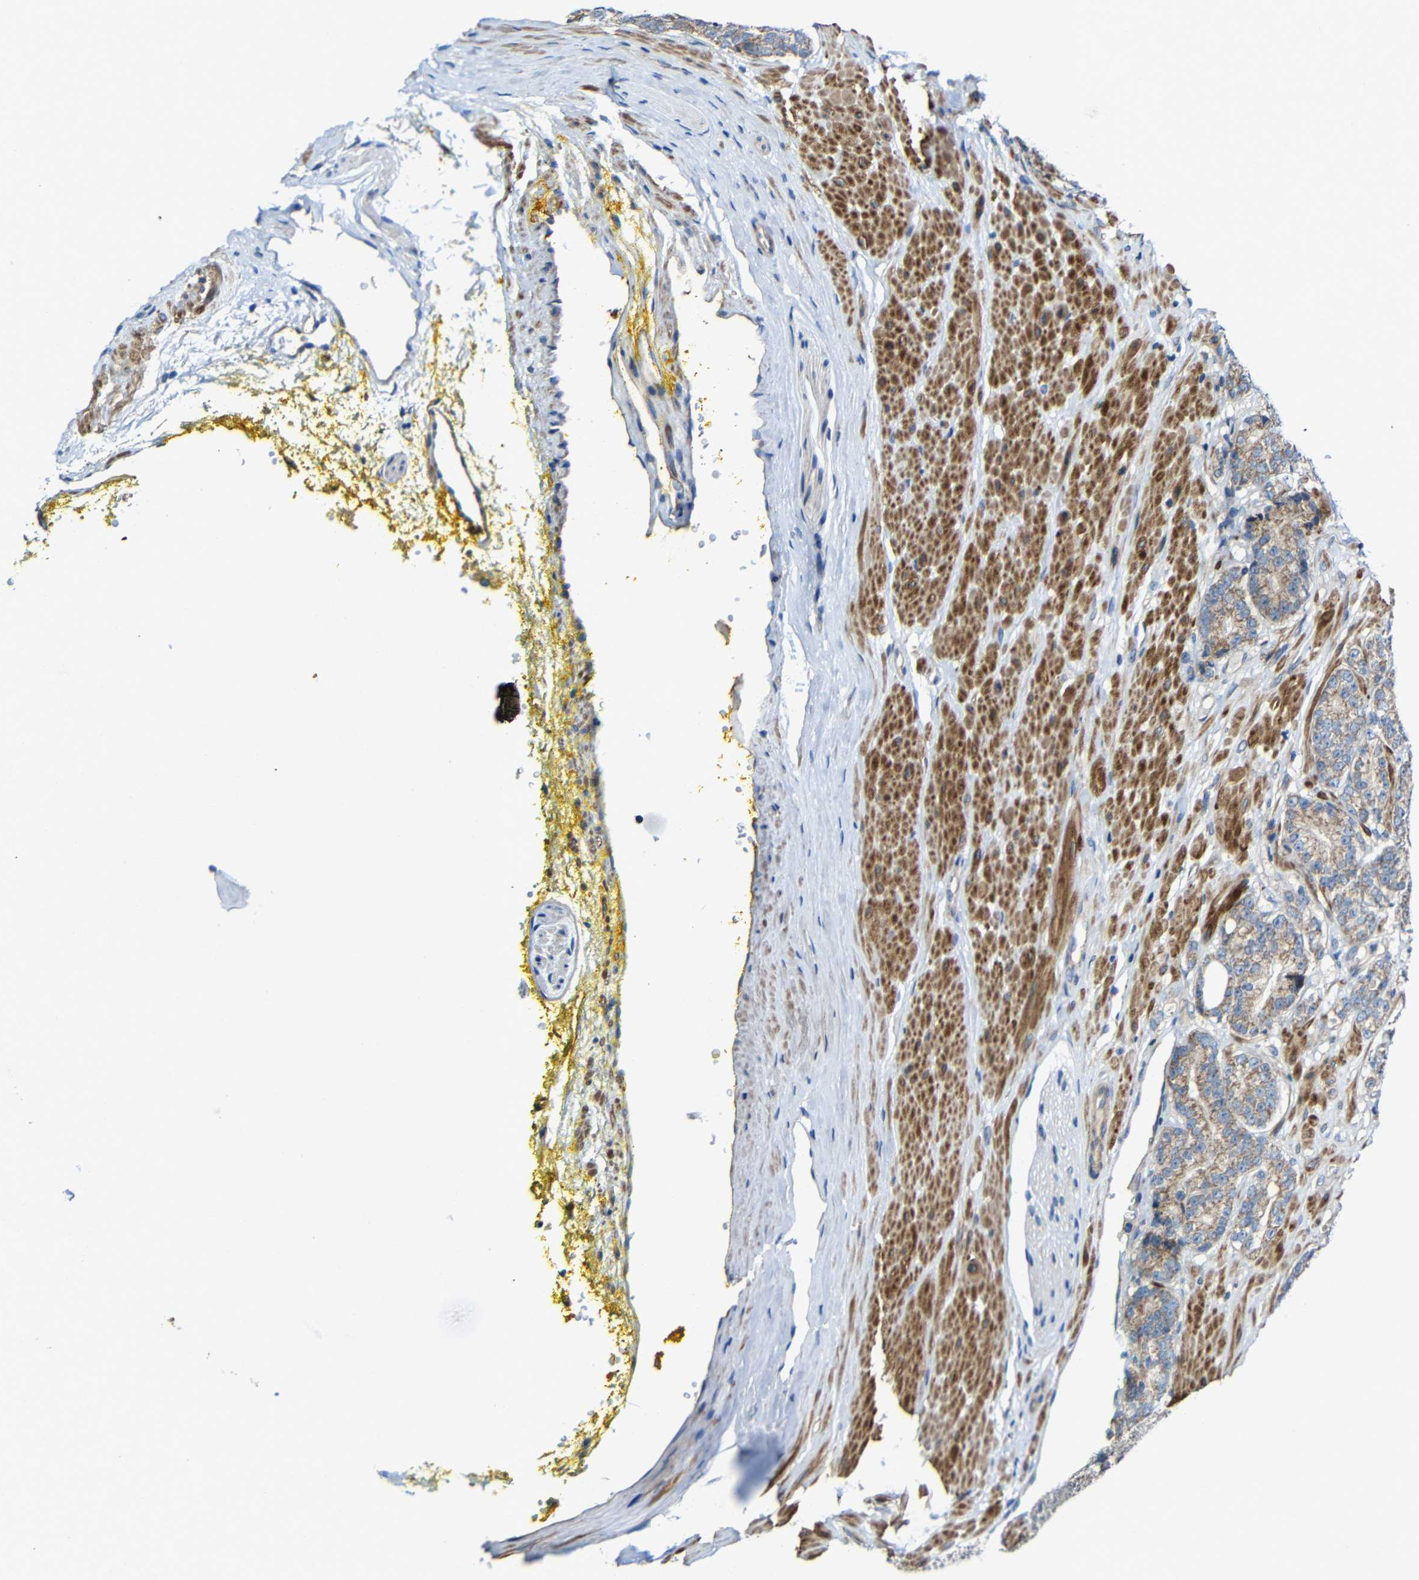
{"staining": {"intensity": "weak", "quantity": ">75%", "location": "cytoplasmic/membranous"}, "tissue": "prostate cancer", "cell_type": "Tumor cells", "image_type": "cancer", "snomed": [{"axis": "morphology", "description": "Adenocarcinoma, High grade"}, {"axis": "topography", "description": "Prostate"}], "caption": "Prostate adenocarcinoma (high-grade) tissue exhibits weak cytoplasmic/membranous positivity in approximately >75% of tumor cells", "gene": "RHOT2", "patient": {"sex": "male", "age": 61}}